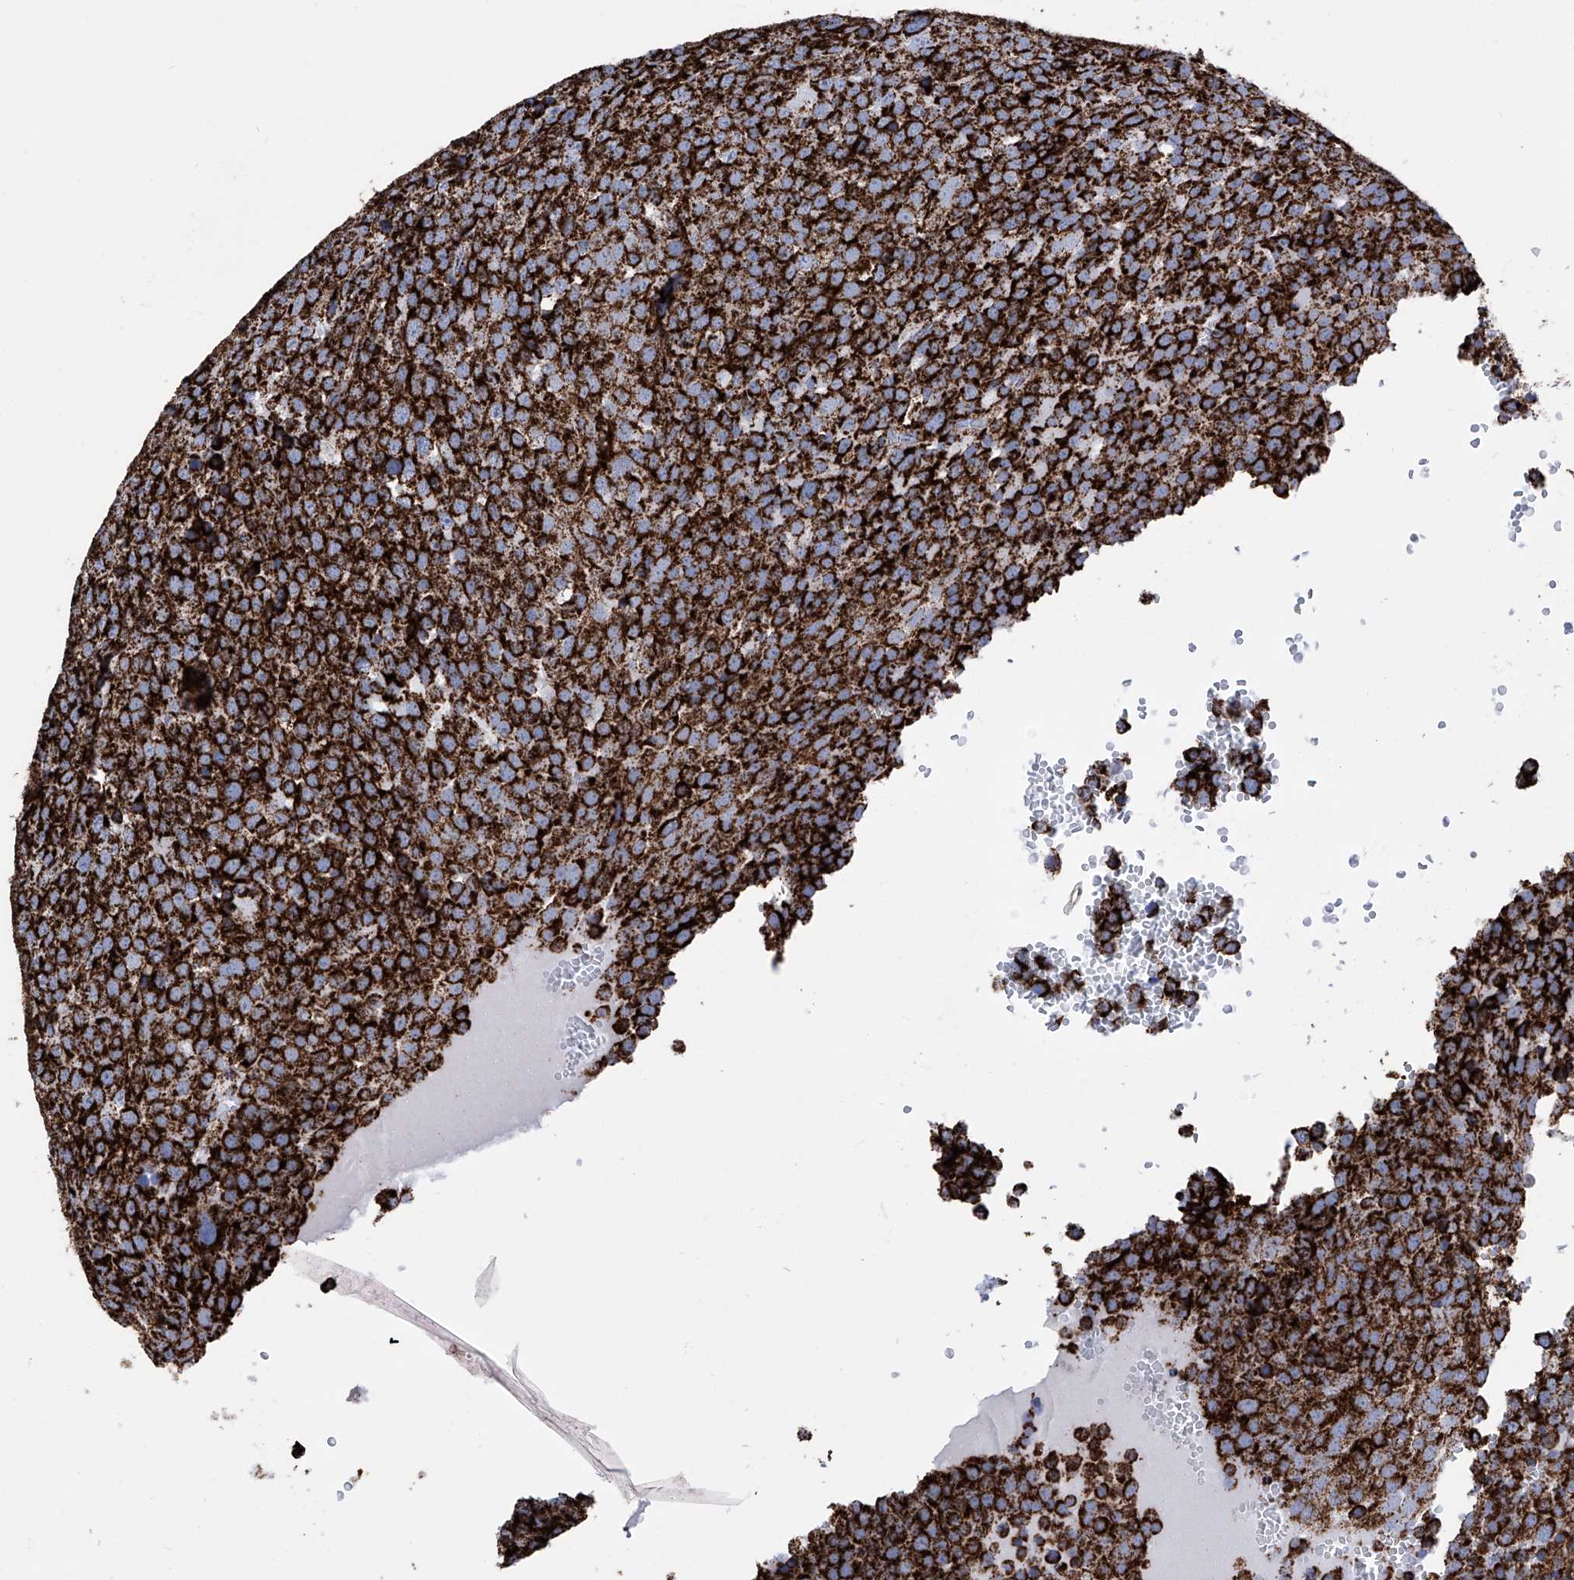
{"staining": {"intensity": "strong", "quantity": ">75%", "location": "cytoplasmic/membranous"}, "tissue": "testis cancer", "cell_type": "Tumor cells", "image_type": "cancer", "snomed": [{"axis": "morphology", "description": "Seminoma, NOS"}, {"axis": "topography", "description": "Testis"}], "caption": "This micrograph exhibits immunohistochemistry staining of human testis seminoma, with high strong cytoplasmic/membranous staining in approximately >75% of tumor cells.", "gene": "ATP5PF", "patient": {"sex": "male", "age": 71}}